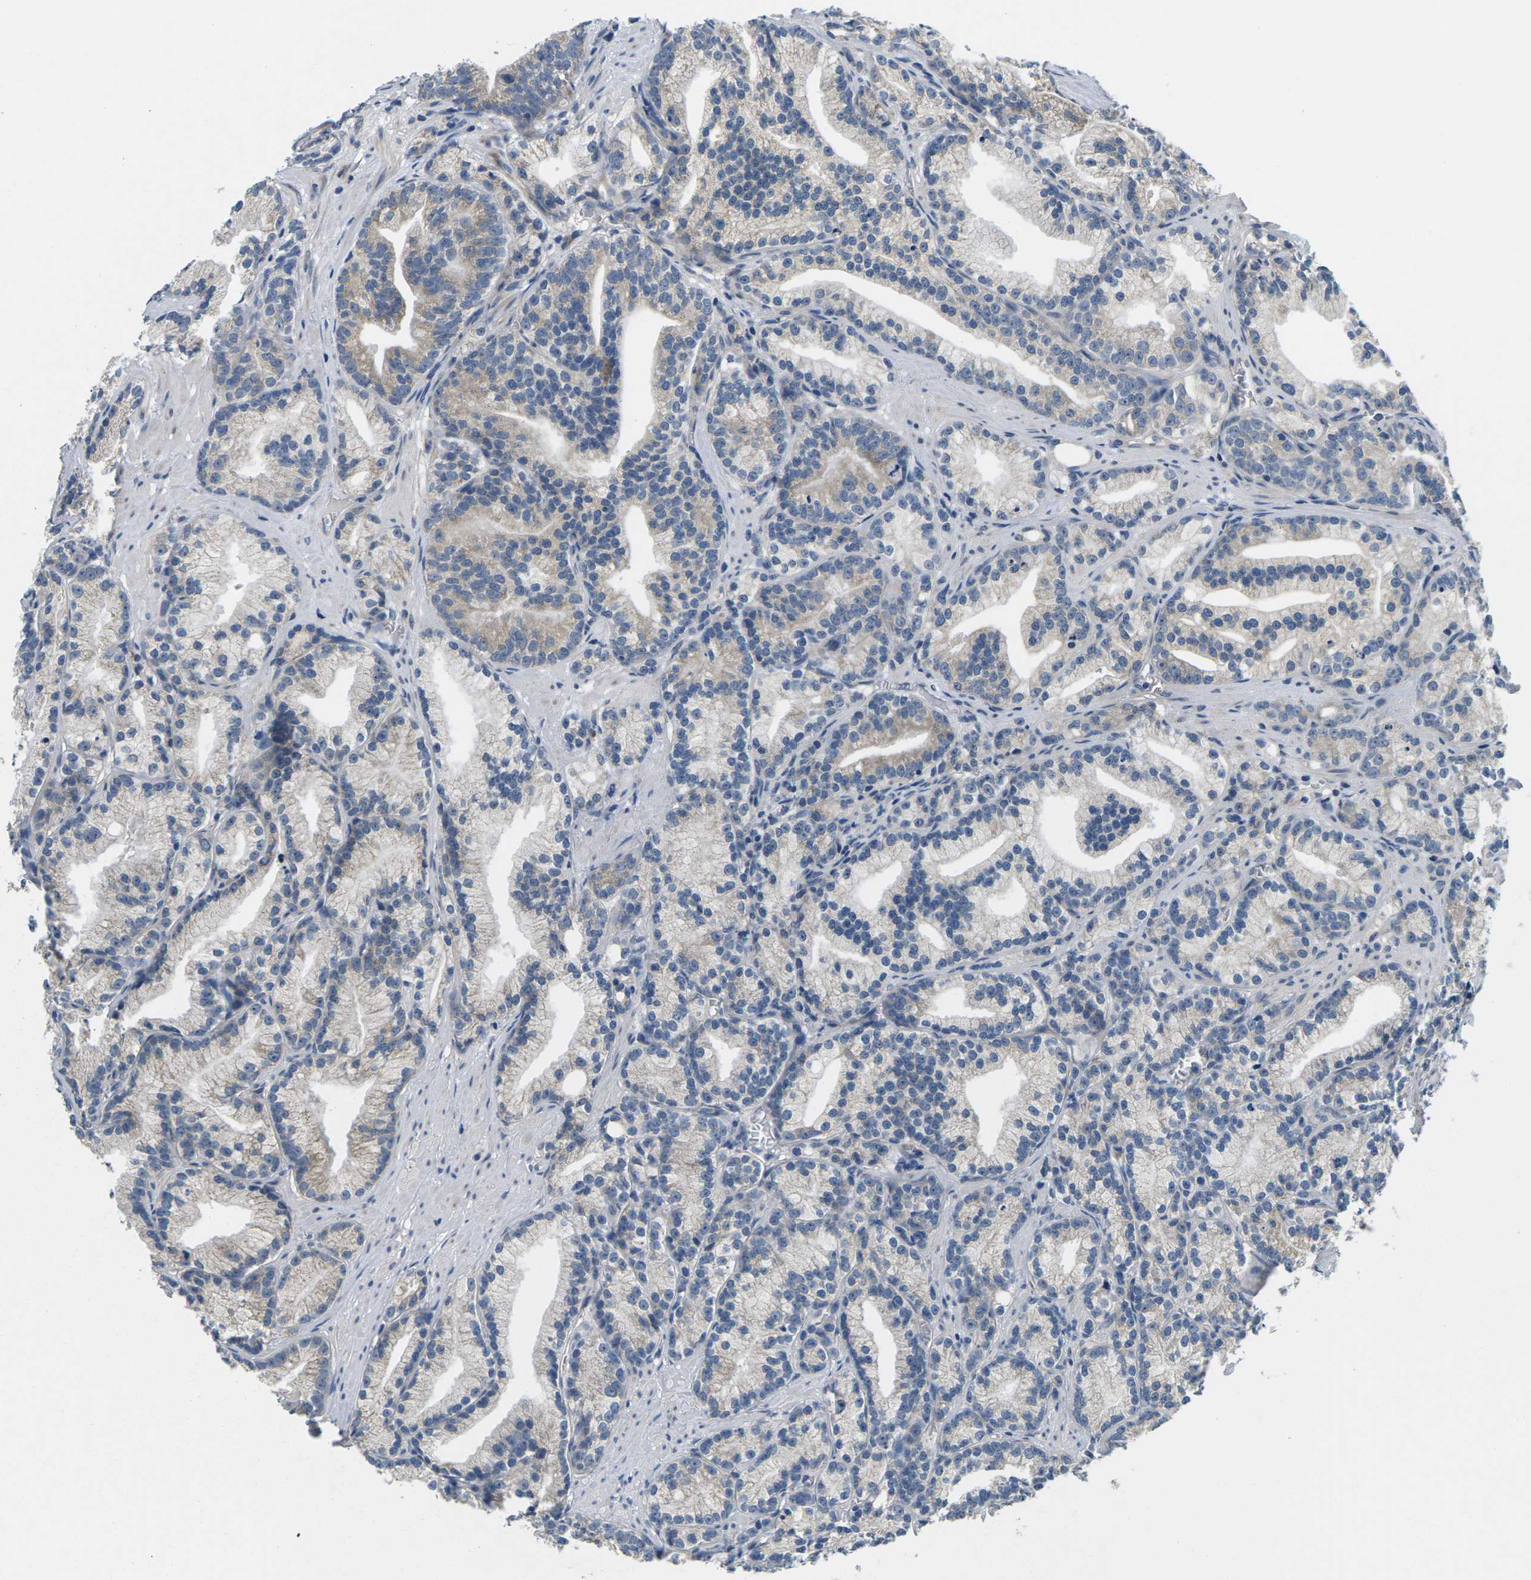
{"staining": {"intensity": "negative", "quantity": "none", "location": "none"}, "tissue": "prostate cancer", "cell_type": "Tumor cells", "image_type": "cancer", "snomed": [{"axis": "morphology", "description": "Adenocarcinoma, Low grade"}, {"axis": "topography", "description": "Prostate"}], "caption": "DAB immunohistochemical staining of human prostate cancer (adenocarcinoma (low-grade)) shows no significant positivity in tumor cells.", "gene": "ERGIC3", "patient": {"sex": "male", "age": 89}}